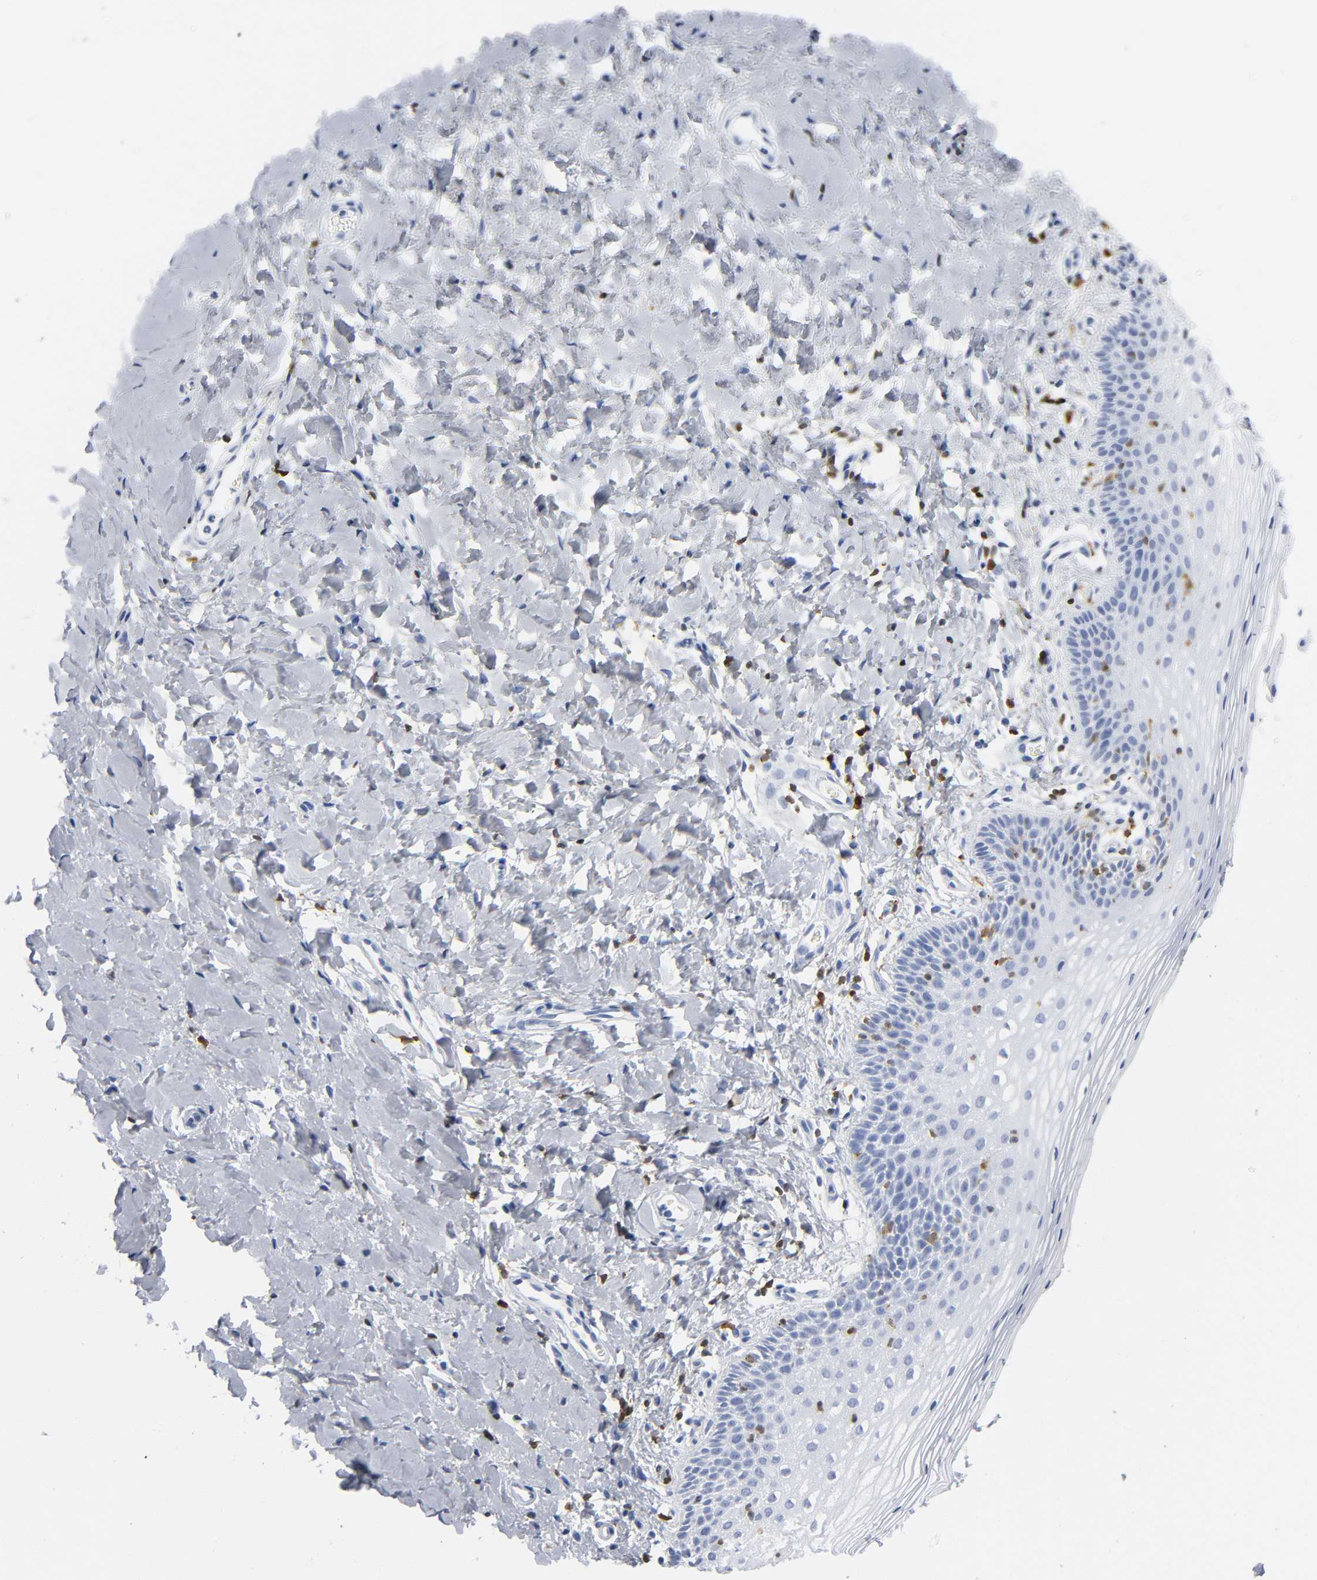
{"staining": {"intensity": "negative", "quantity": "none", "location": "none"}, "tissue": "vagina", "cell_type": "Squamous epithelial cells", "image_type": "normal", "snomed": [{"axis": "morphology", "description": "Normal tissue, NOS"}, {"axis": "topography", "description": "Vagina"}], "caption": "DAB (3,3'-diaminobenzidine) immunohistochemical staining of unremarkable vagina demonstrates no significant expression in squamous epithelial cells.", "gene": "DOK2", "patient": {"sex": "female", "age": 55}}